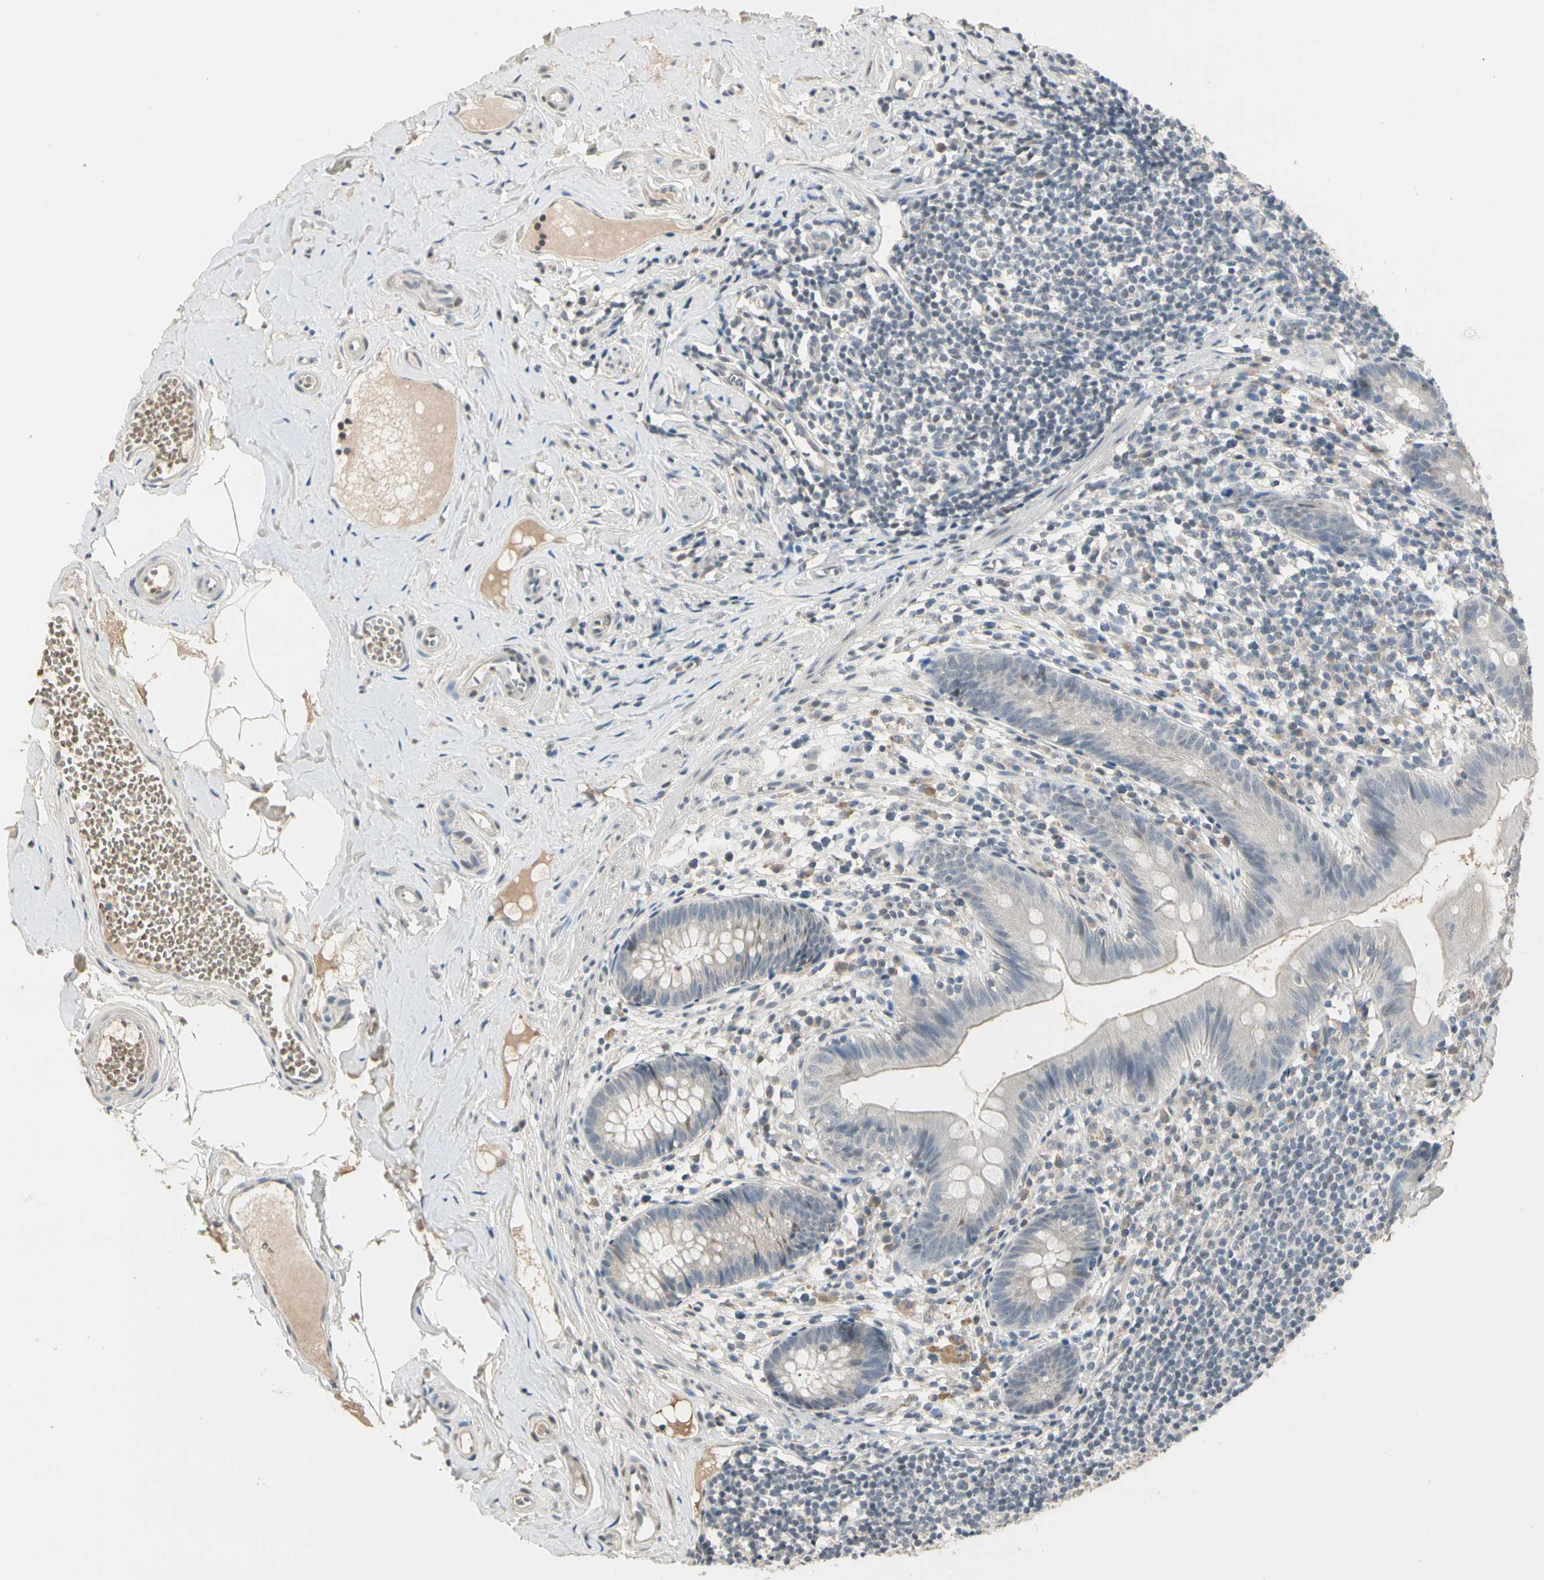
{"staining": {"intensity": "negative", "quantity": "none", "location": "none"}, "tissue": "appendix", "cell_type": "Glandular cells", "image_type": "normal", "snomed": [{"axis": "morphology", "description": "Normal tissue, NOS"}, {"axis": "topography", "description": "Appendix"}], "caption": "Immunohistochemistry (IHC) of normal human appendix demonstrates no expression in glandular cells.", "gene": "GREM1", "patient": {"sex": "male", "age": 52}}